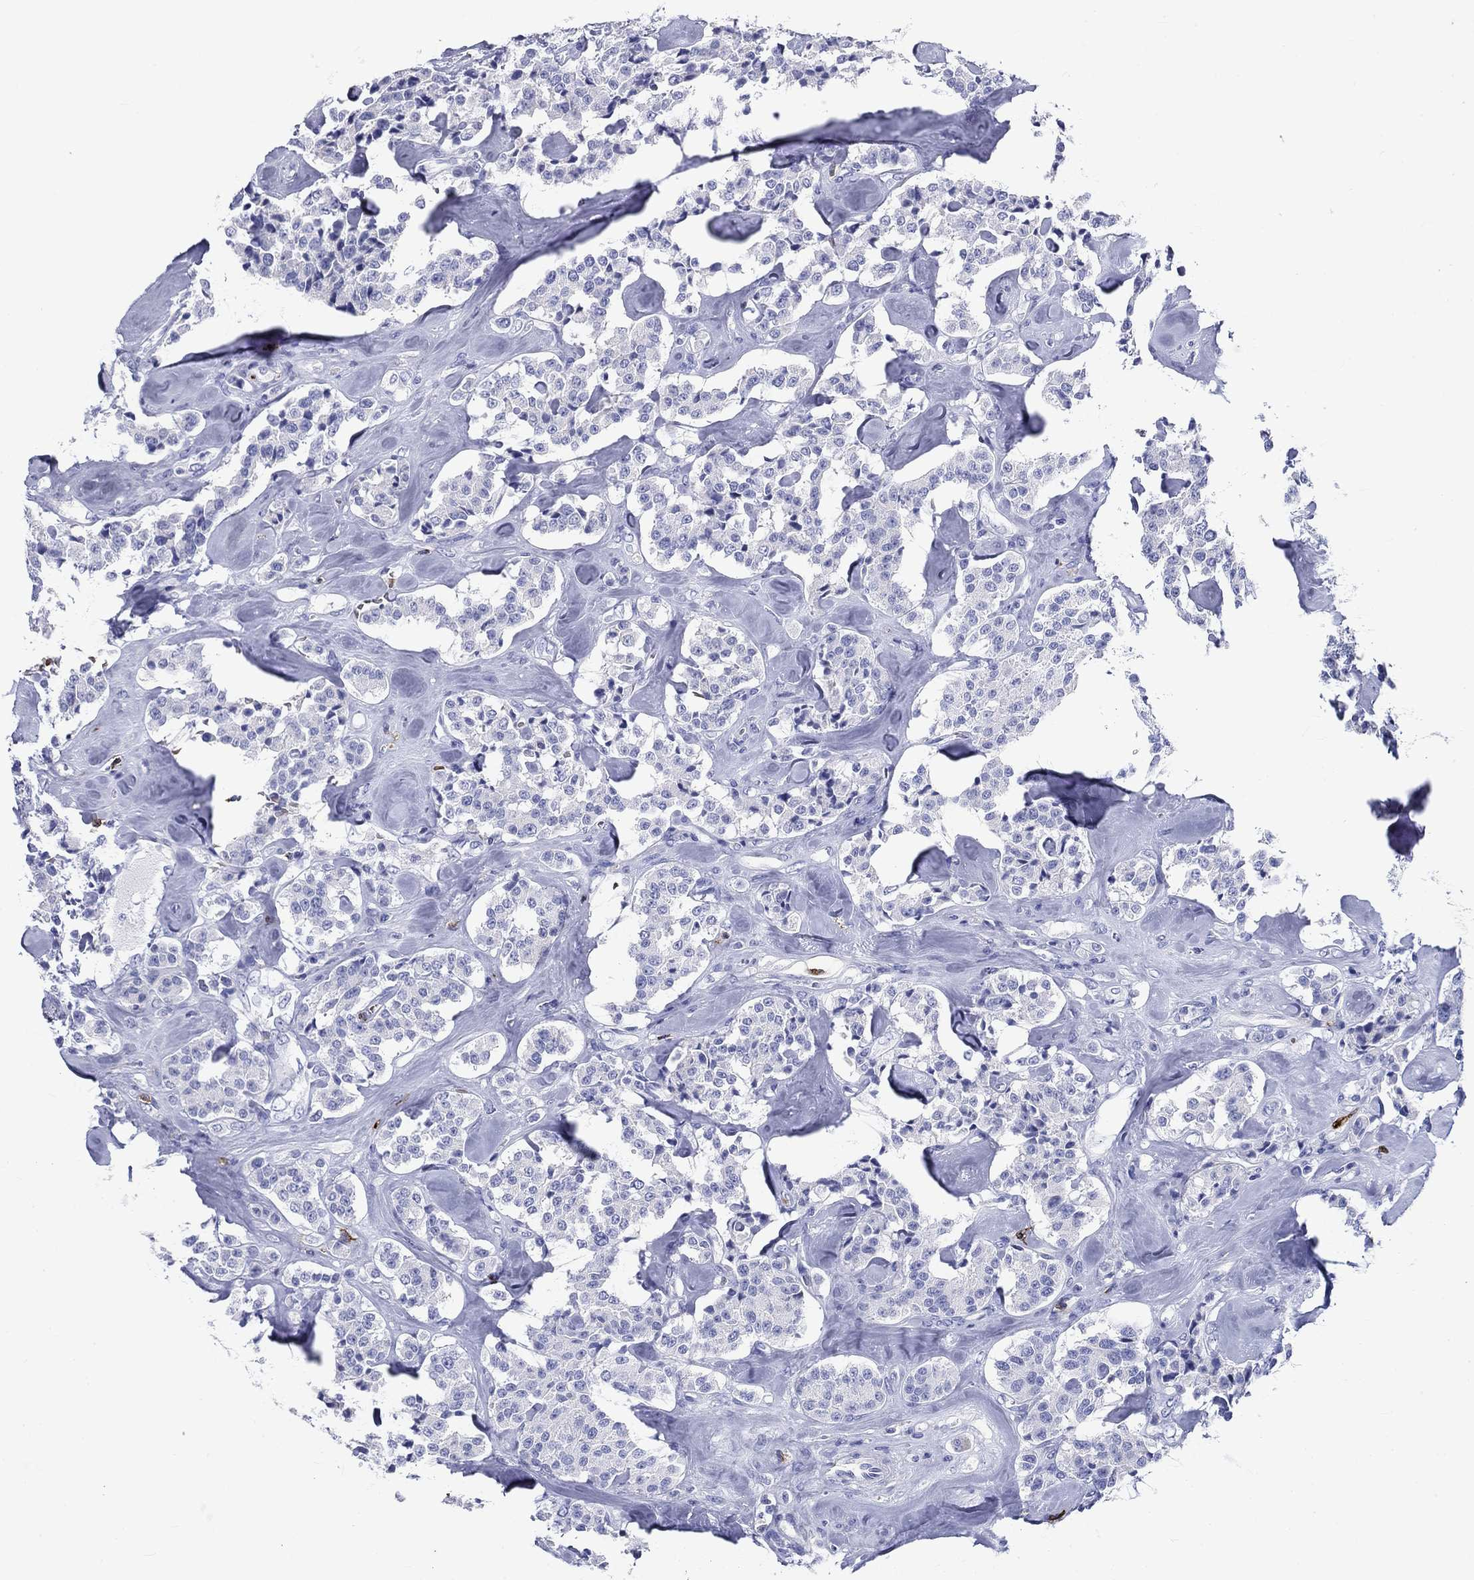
{"staining": {"intensity": "negative", "quantity": "none", "location": "none"}, "tissue": "carcinoid", "cell_type": "Tumor cells", "image_type": "cancer", "snomed": [{"axis": "morphology", "description": "Carcinoid, malignant, NOS"}, {"axis": "topography", "description": "Pancreas"}], "caption": "The image demonstrates no staining of tumor cells in malignant carcinoid.", "gene": "CD40LG", "patient": {"sex": "male", "age": 41}}